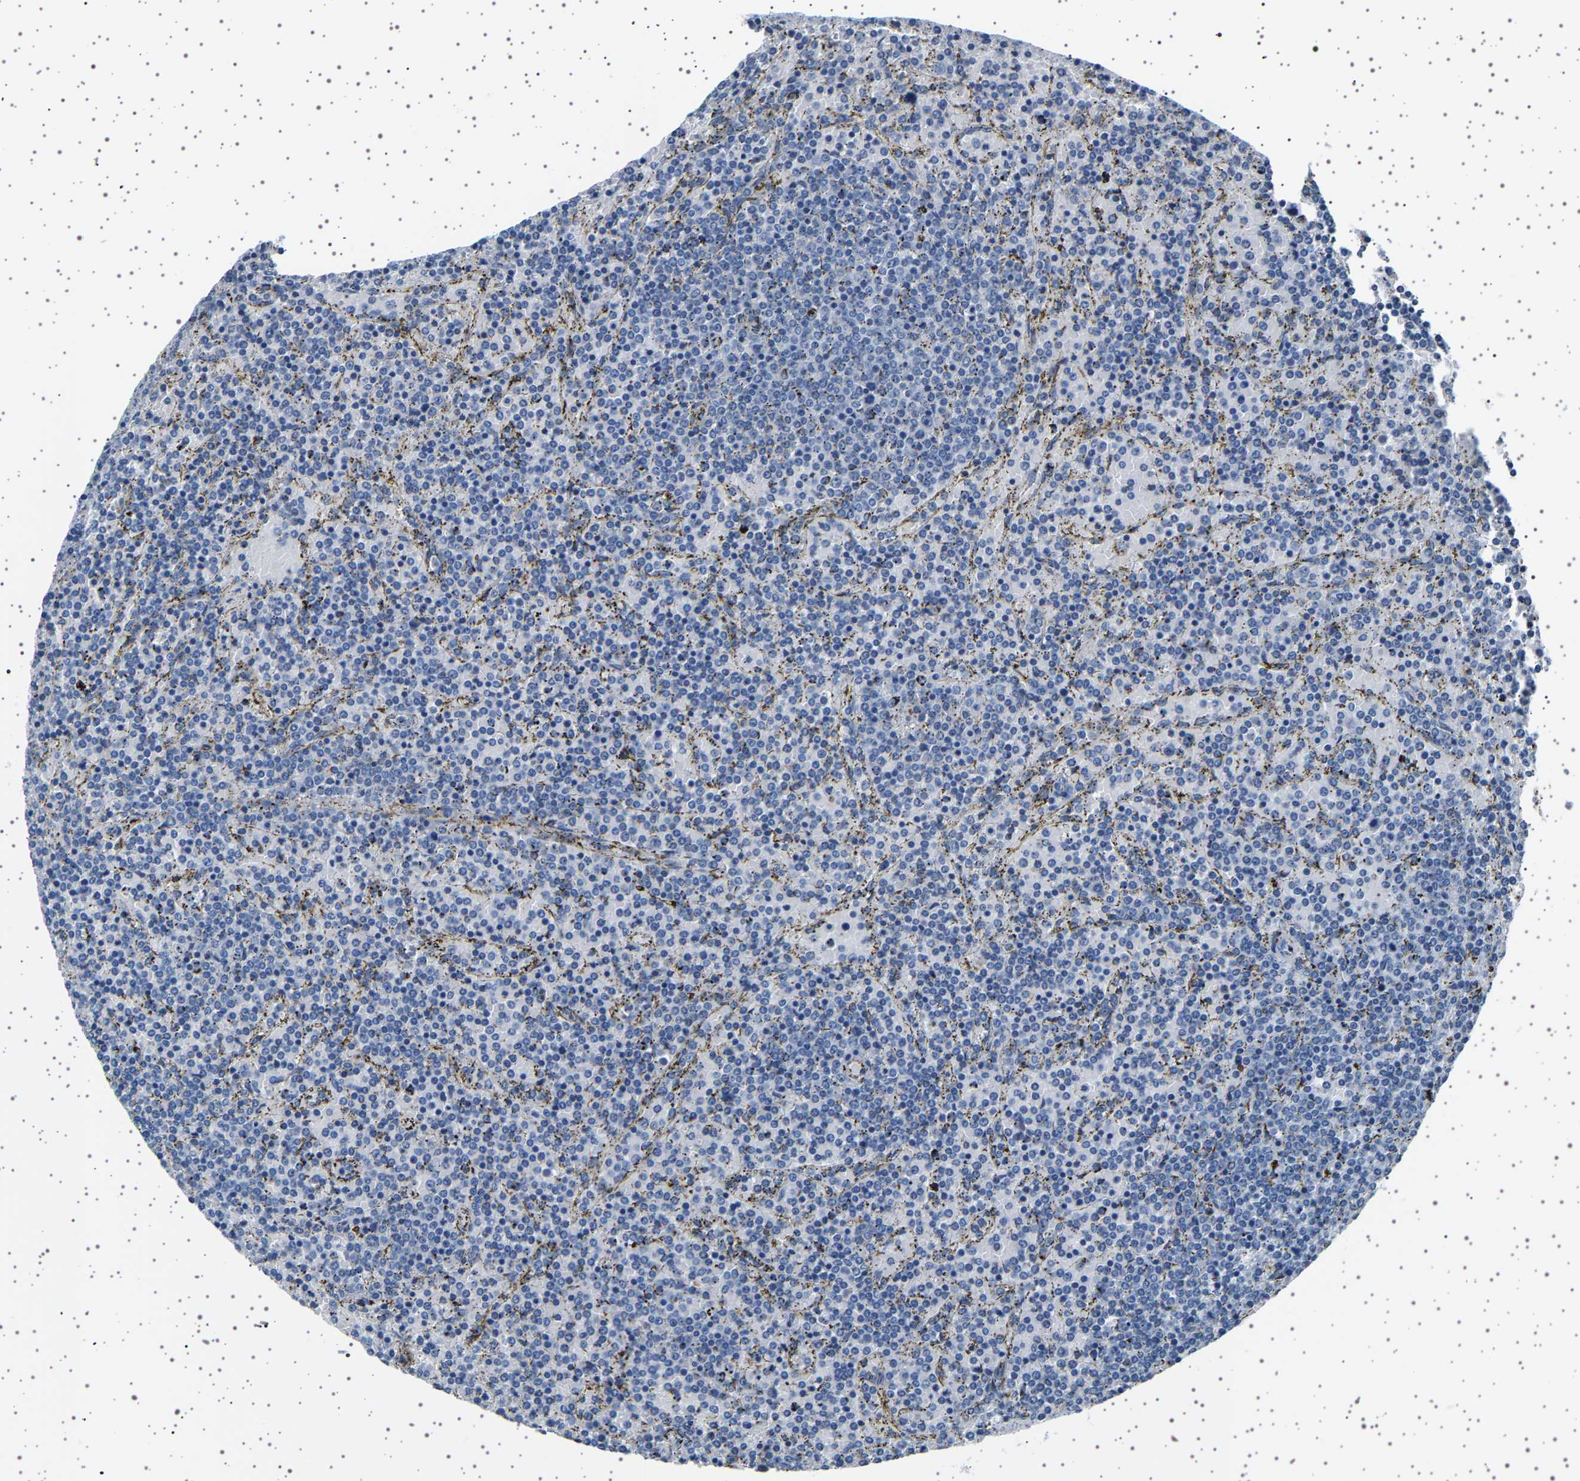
{"staining": {"intensity": "negative", "quantity": "none", "location": "none"}, "tissue": "lymphoma", "cell_type": "Tumor cells", "image_type": "cancer", "snomed": [{"axis": "morphology", "description": "Malignant lymphoma, non-Hodgkin's type, Low grade"}, {"axis": "topography", "description": "Spleen"}], "caption": "Tumor cells show no significant protein expression in low-grade malignant lymphoma, non-Hodgkin's type.", "gene": "TFF3", "patient": {"sex": "female", "age": 77}}